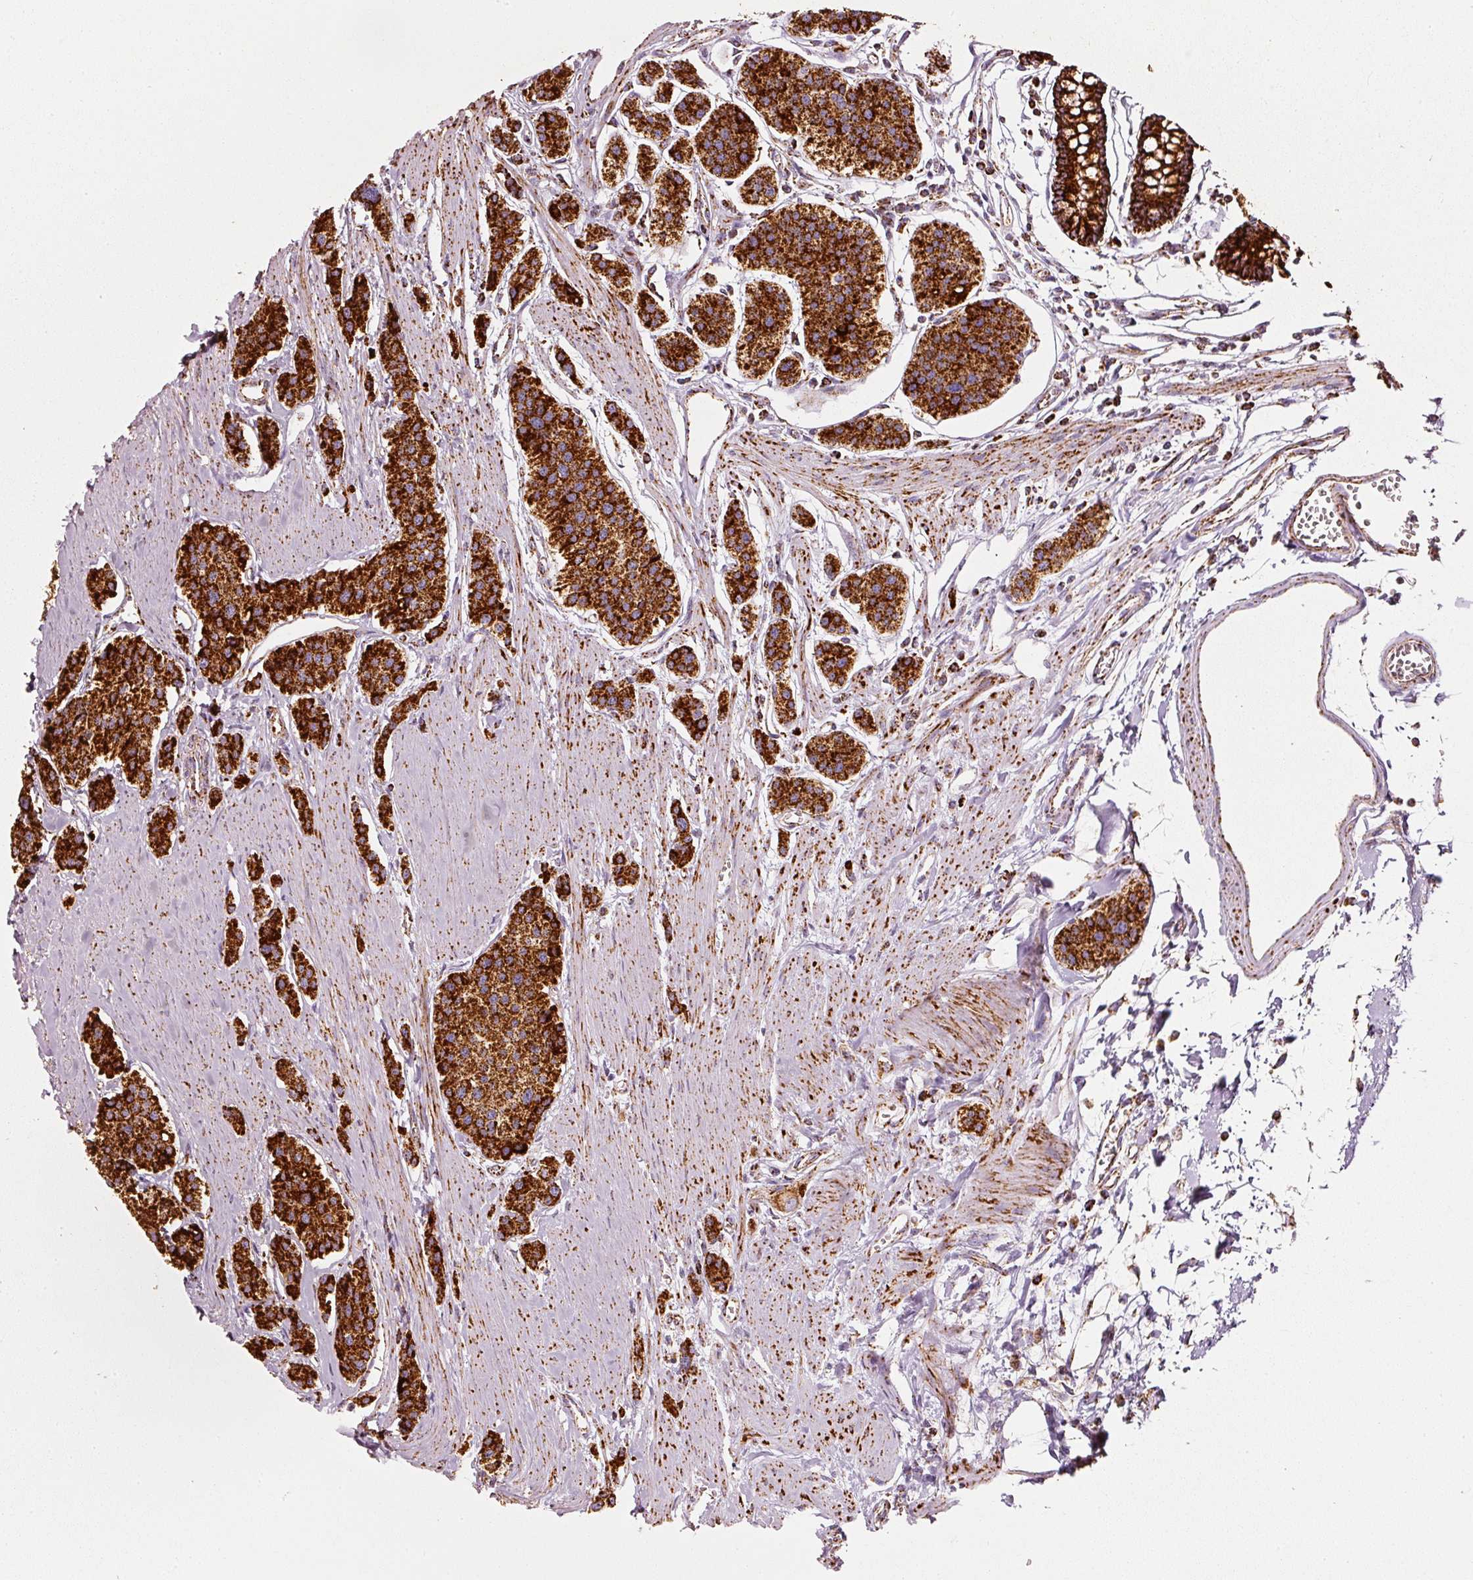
{"staining": {"intensity": "strong", "quantity": ">75%", "location": "cytoplasmic/membranous"}, "tissue": "carcinoid", "cell_type": "Tumor cells", "image_type": "cancer", "snomed": [{"axis": "morphology", "description": "Carcinoid, malignant, NOS"}, {"axis": "topography", "description": "Small intestine"}], "caption": "Protein staining exhibits strong cytoplasmic/membranous staining in approximately >75% of tumor cells in carcinoid.", "gene": "MT-CO2", "patient": {"sex": "male", "age": 60}}